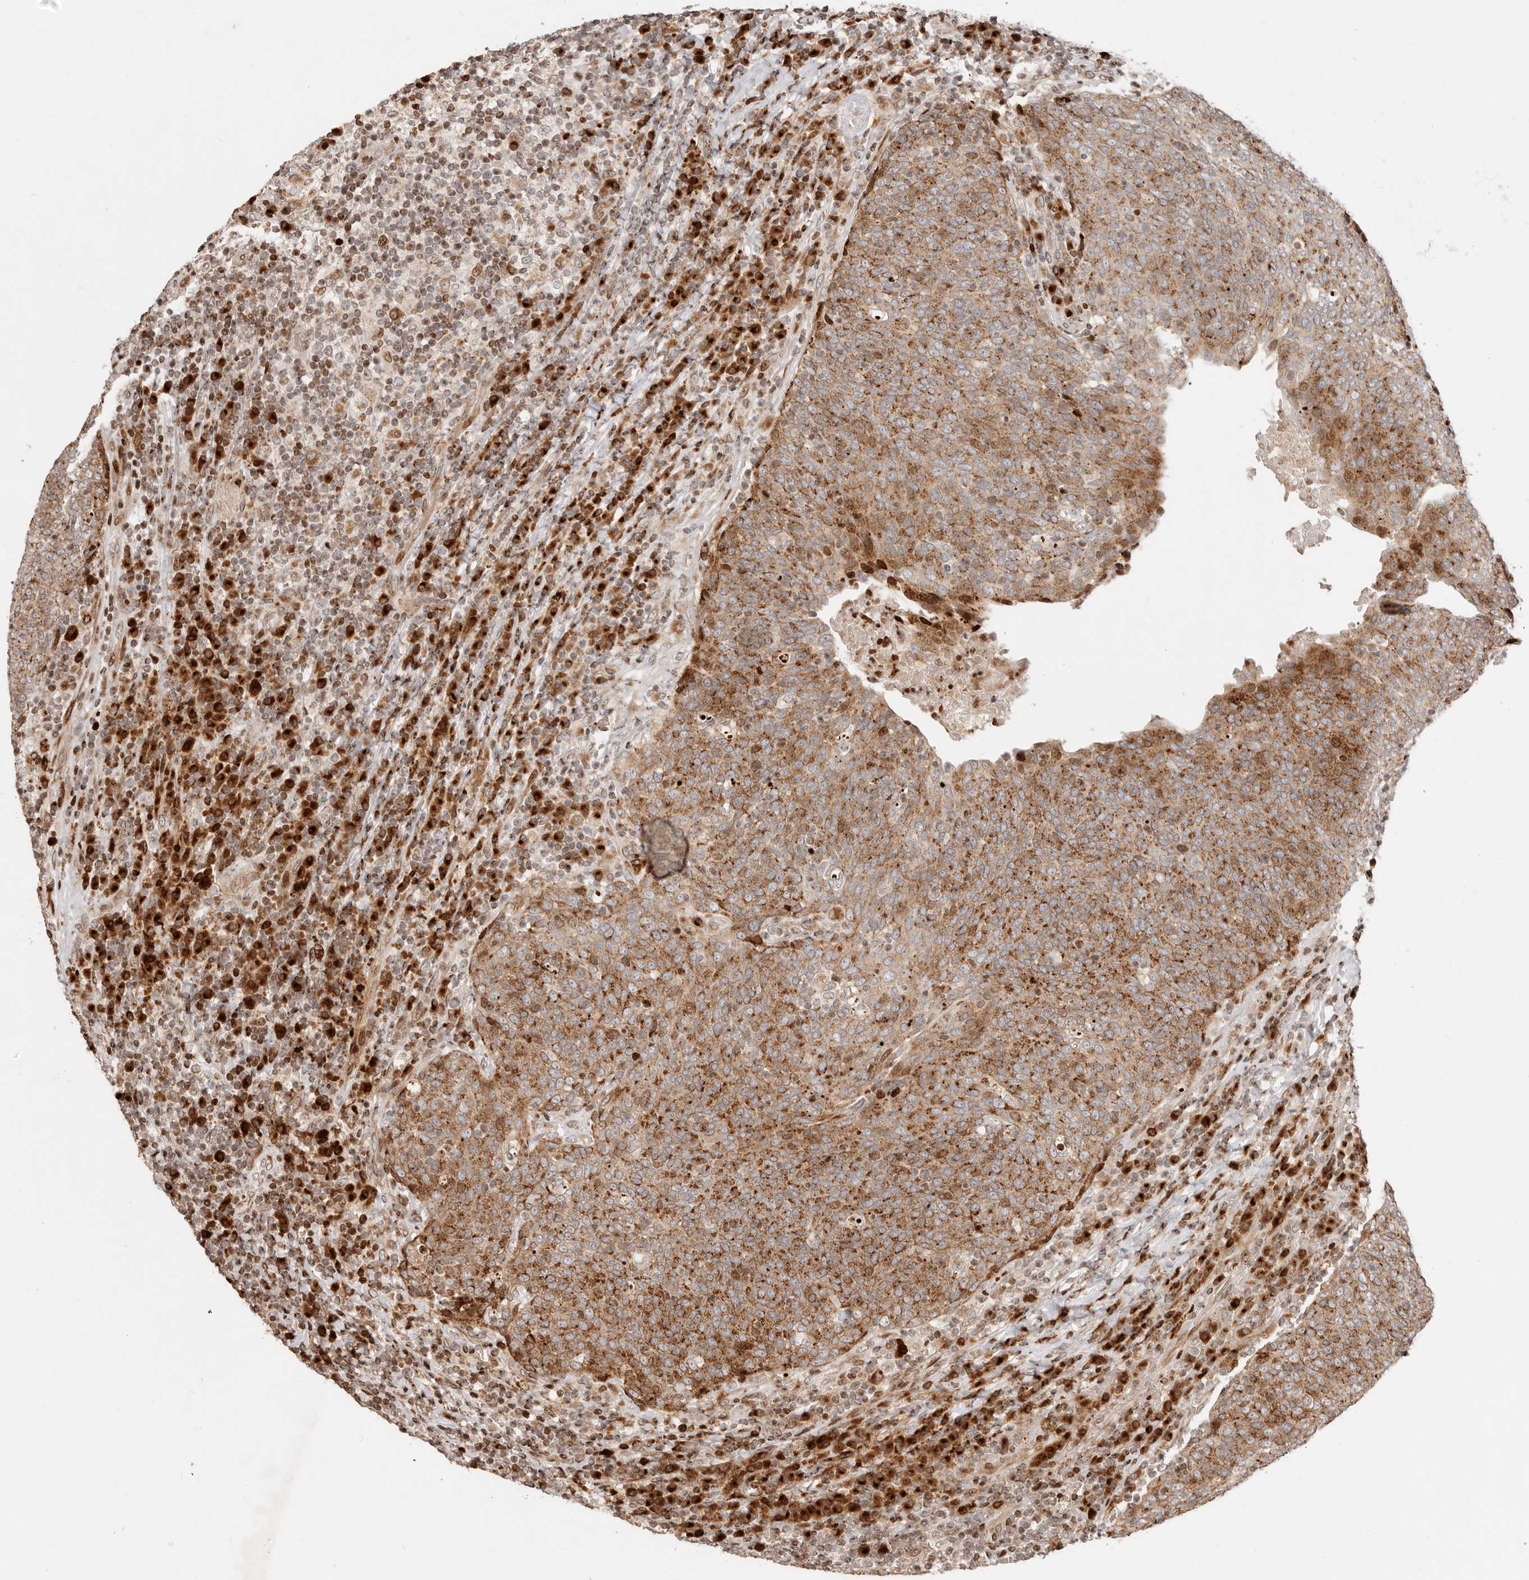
{"staining": {"intensity": "moderate", "quantity": ">75%", "location": "cytoplasmic/membranous"}, "tissue": "head and neck cancer", "cell_type": "Tumor cells", "image_type": "cancer", "snomed": [{"axis": "morphology", "description": "Squamous cell carcinoma, NOS"}, {"axis": "morphology", "description": "Squamous cell carcinoma, metastatic, NOS"}, {"axis": "topography", "description": "Lymph node"}, {"axis": "topography", "description": "Head-Neck"}], "caption": "The micrograph shows staining of squamous cell carcinoma (head and neck), revealing moderate cytoplasmic/membranous protein staining (brown color) within tumor cells. (DAB (3,3'-diaminobenzidine) IHC with brightfield microscopy, high magnification).", "gene": "TRIM4", "patient": {"sex": "male", "age": 62}}